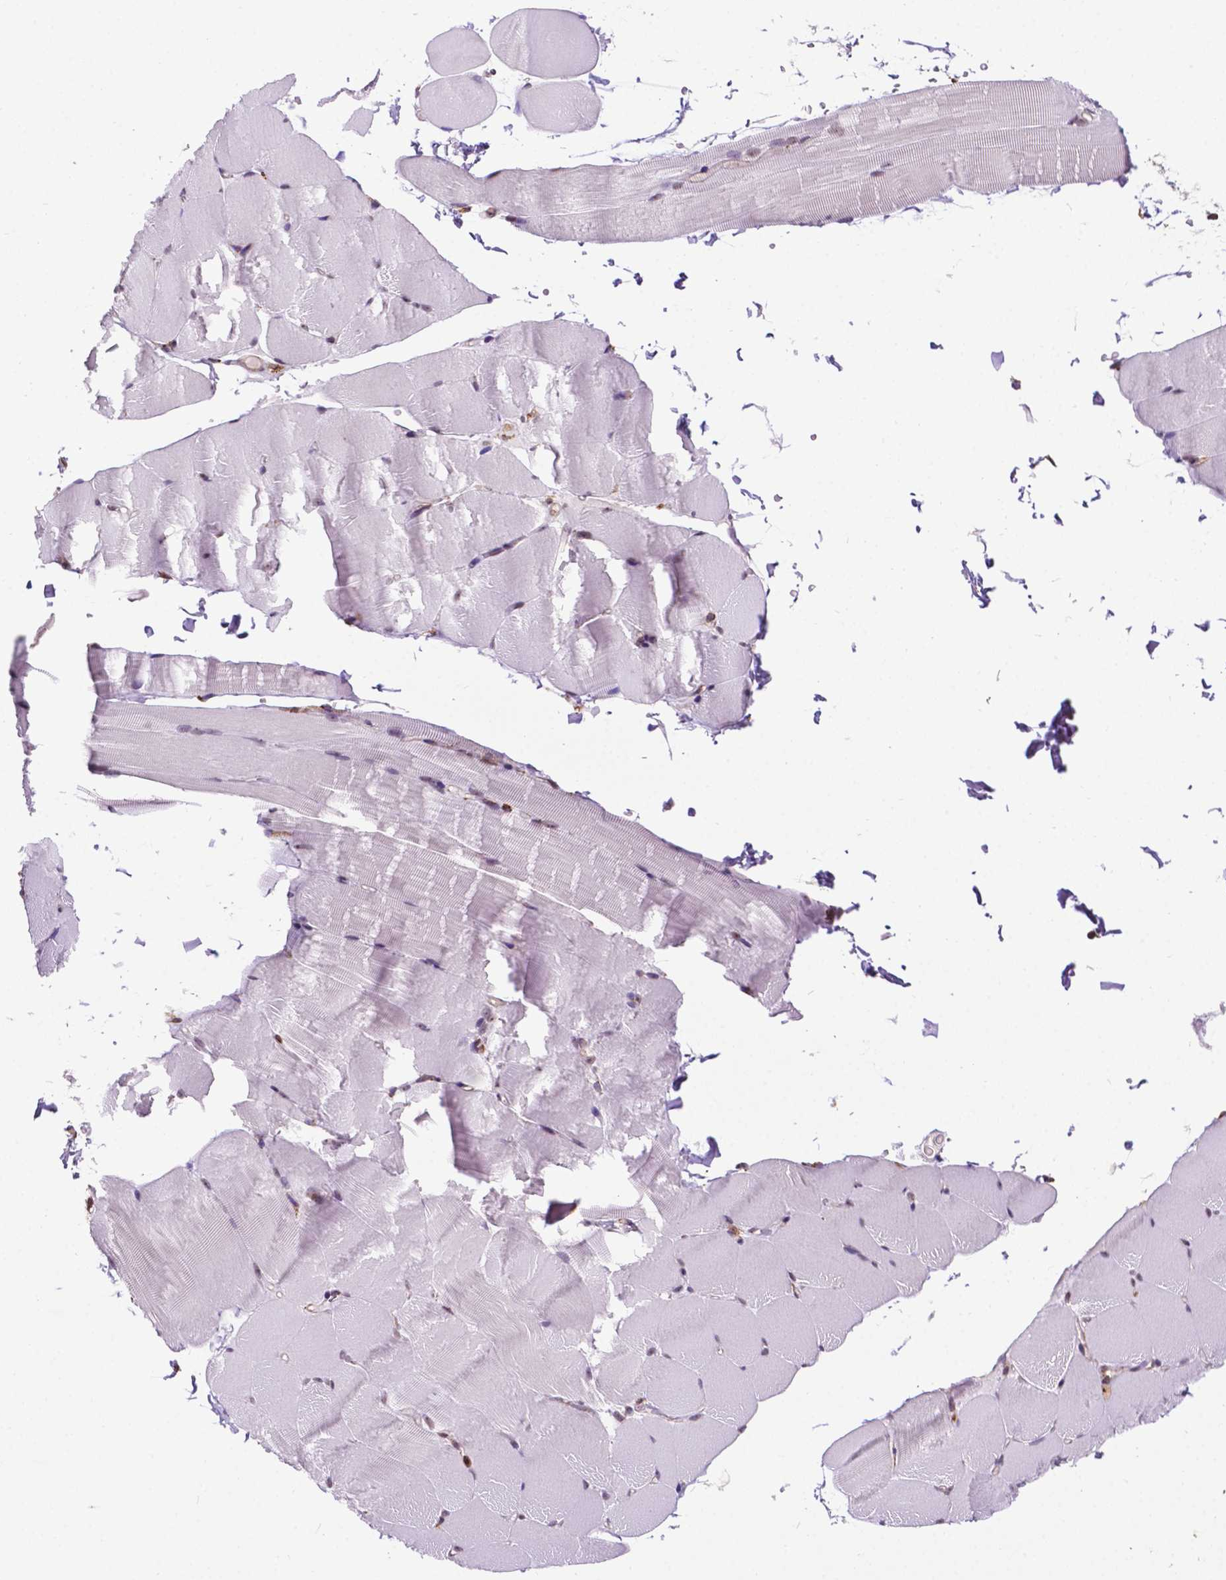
{"staining": {"intensity": "negative", "quantity": "none", "location": "none"}, "tissue": "skeletal muscle", "cell_type": "Myocytes", "image_type": "normal", "snomed": [{"axis": "morphology", "description": "Normal tissue, NOS"}, {"axis": "topography", "description": "Skeletal muscle"}], "caption": "Immunohistochemistry image of benign skeletal muscle: skeletal muscle stained with DAB (3,3'-diaminobenzidine) displays no significant protein staining in myocytes.", "gene": "GANAB", "patient": {"sex": "female", "age": 37}}